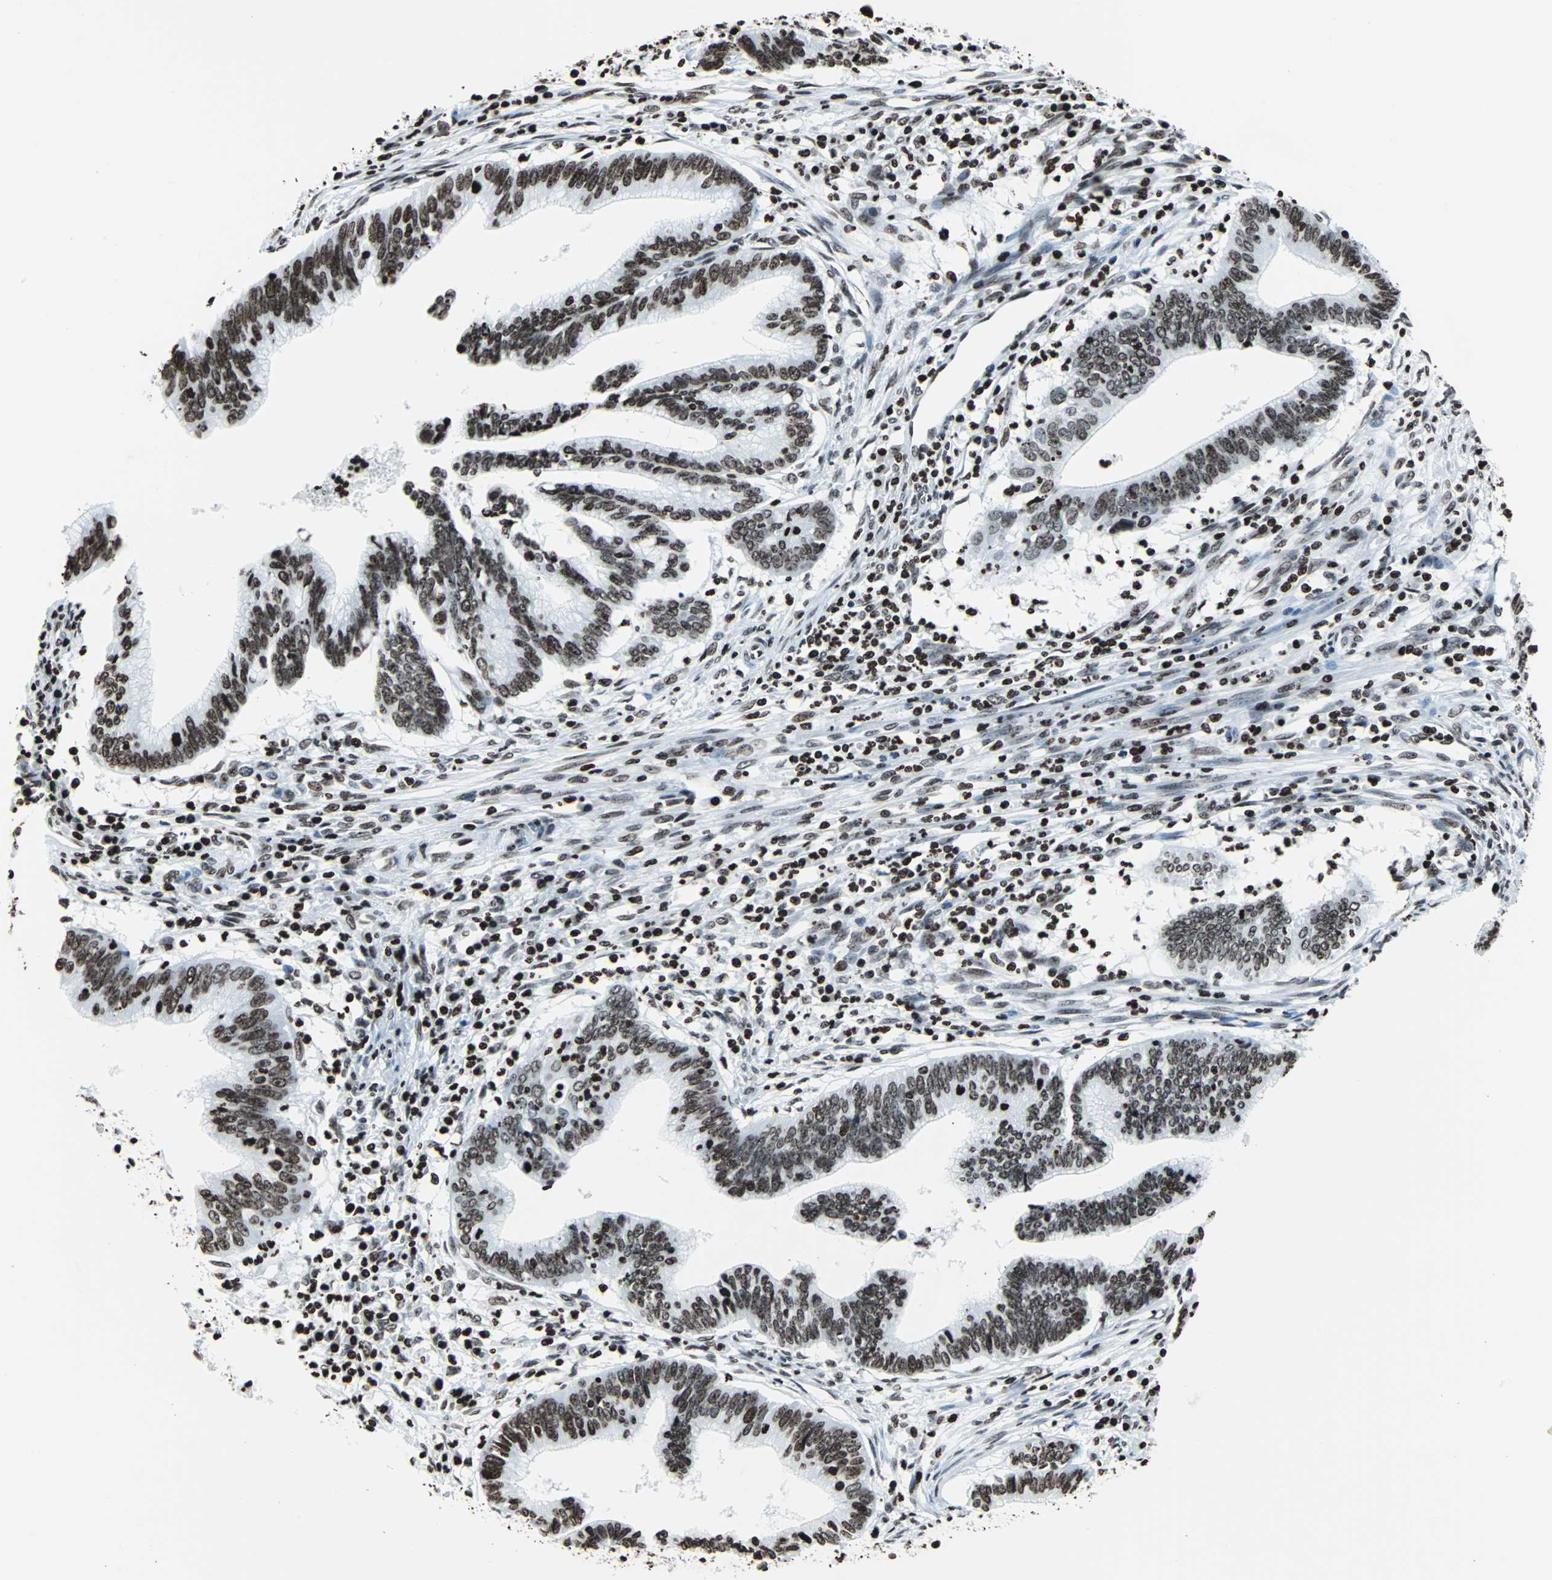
{"staining": {"intensity": "strong", "quantity": ">75%", "location": "nuclear"}, "tissue": "cervical cancer", "cell_type": "Tumor cells", "image_type": "cancer", "snomed": [{"axis": "morphology", "description": "Adenocarcinoma, NOS"}, {"axis": "topography", "description": "Cervix"}], "caption": "The image reveals immunohistochemical staining of cervical cancer. There is strong nuclear positivity is identified in approximately >75% of tumor cells.", "gene": "H2BC18", "patient": {"sex": "female", "age": 36}}